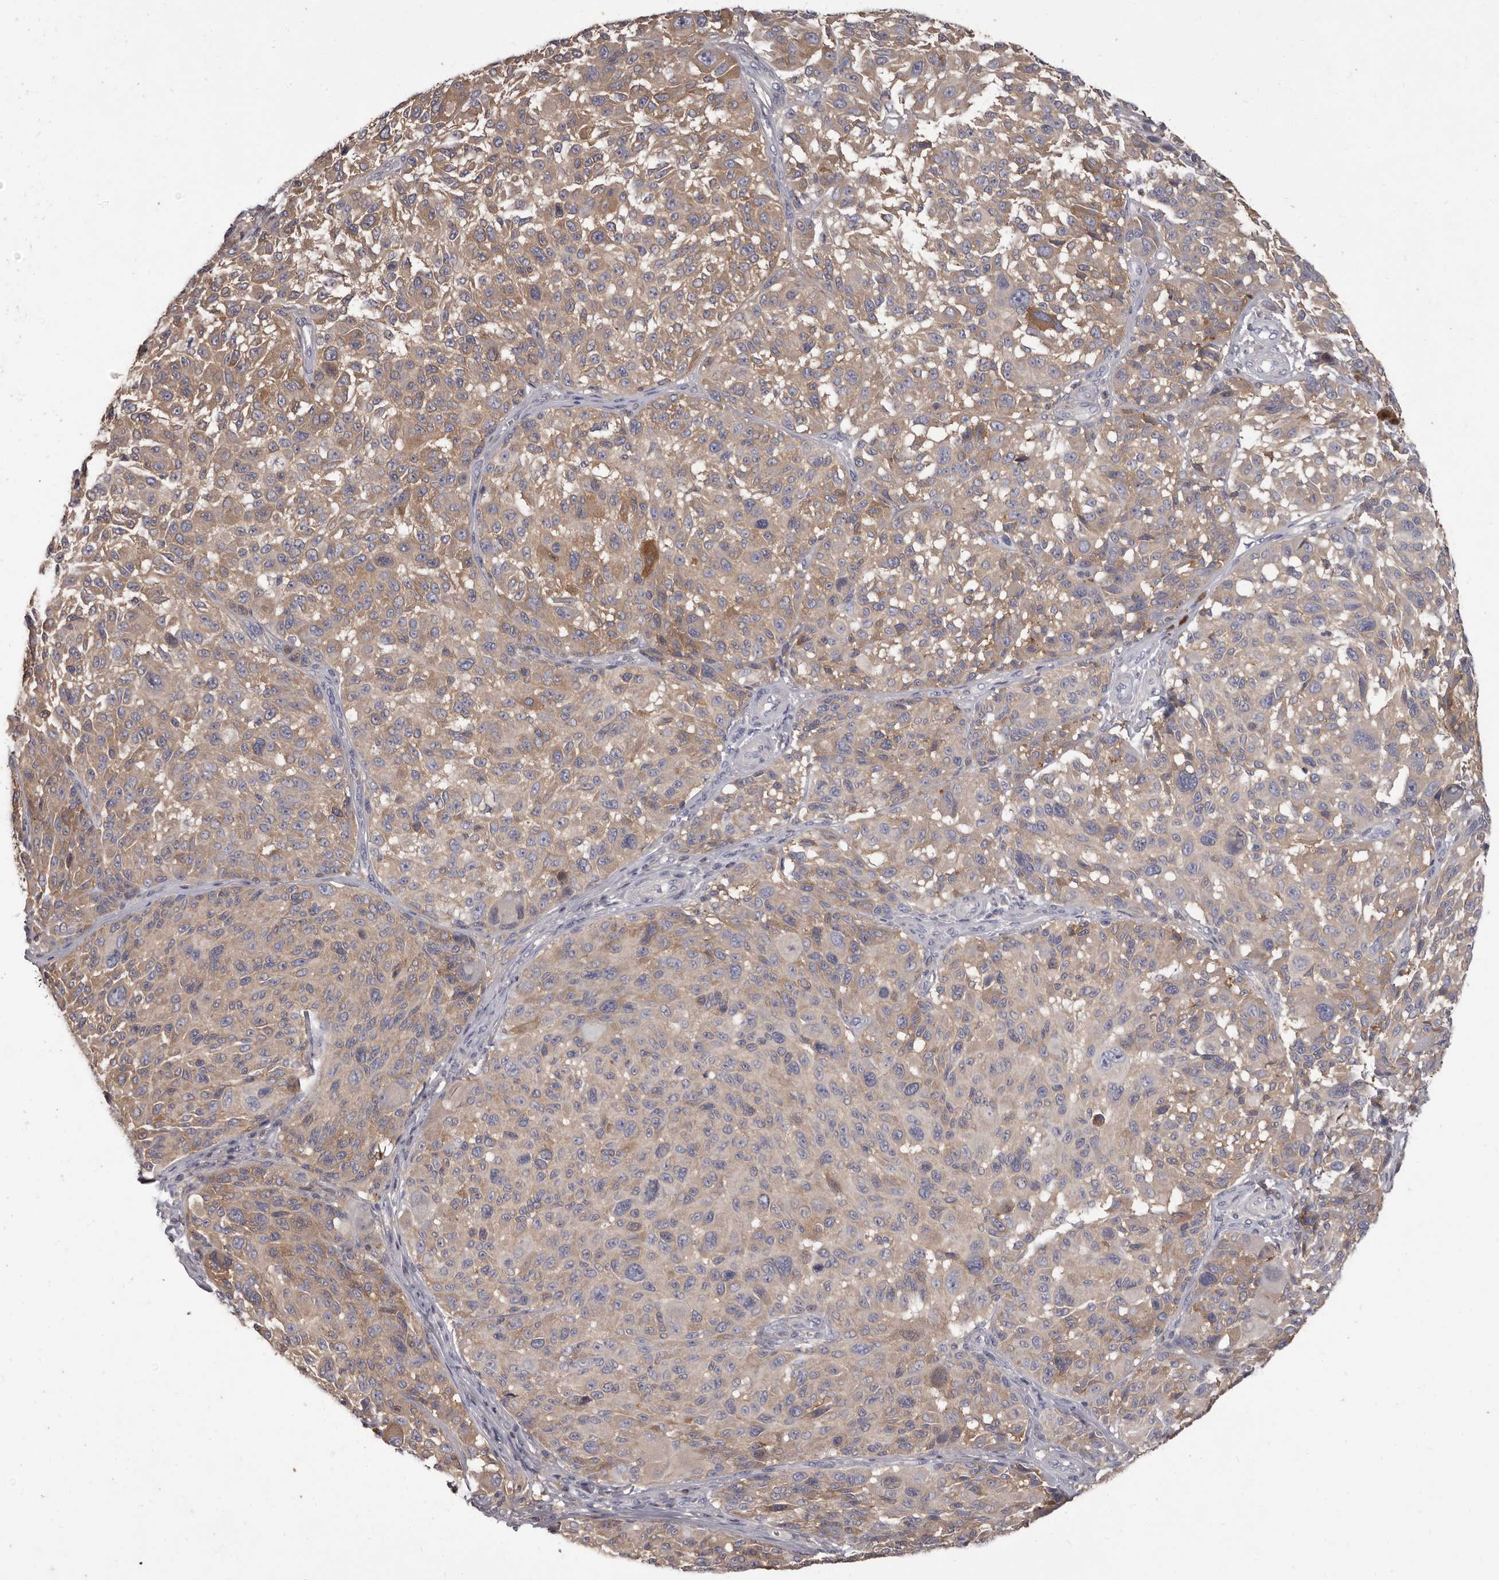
{"staining": {"intensity": "weak", "quantity": "25%-75%", "location": "cytoplasmic/membranous"}, "tissue": "melanoma", "cell_type": "Tumor cells", "image_type": "cancer", "snomed": [{"axis": "morphology", "description": "Malignant melanoma, NOS"}, {"axis": "topography", "description": "Skin"}], "caption": "IHC photomicrograph of malignant melanoma stained for a protein (brown), which reveals low levels of weak cytoplasmic/membranous staining in approximately 25%-75% of tumor cells.", "gene": "APEH", "patient": {"sex": "male", "age": 83}}